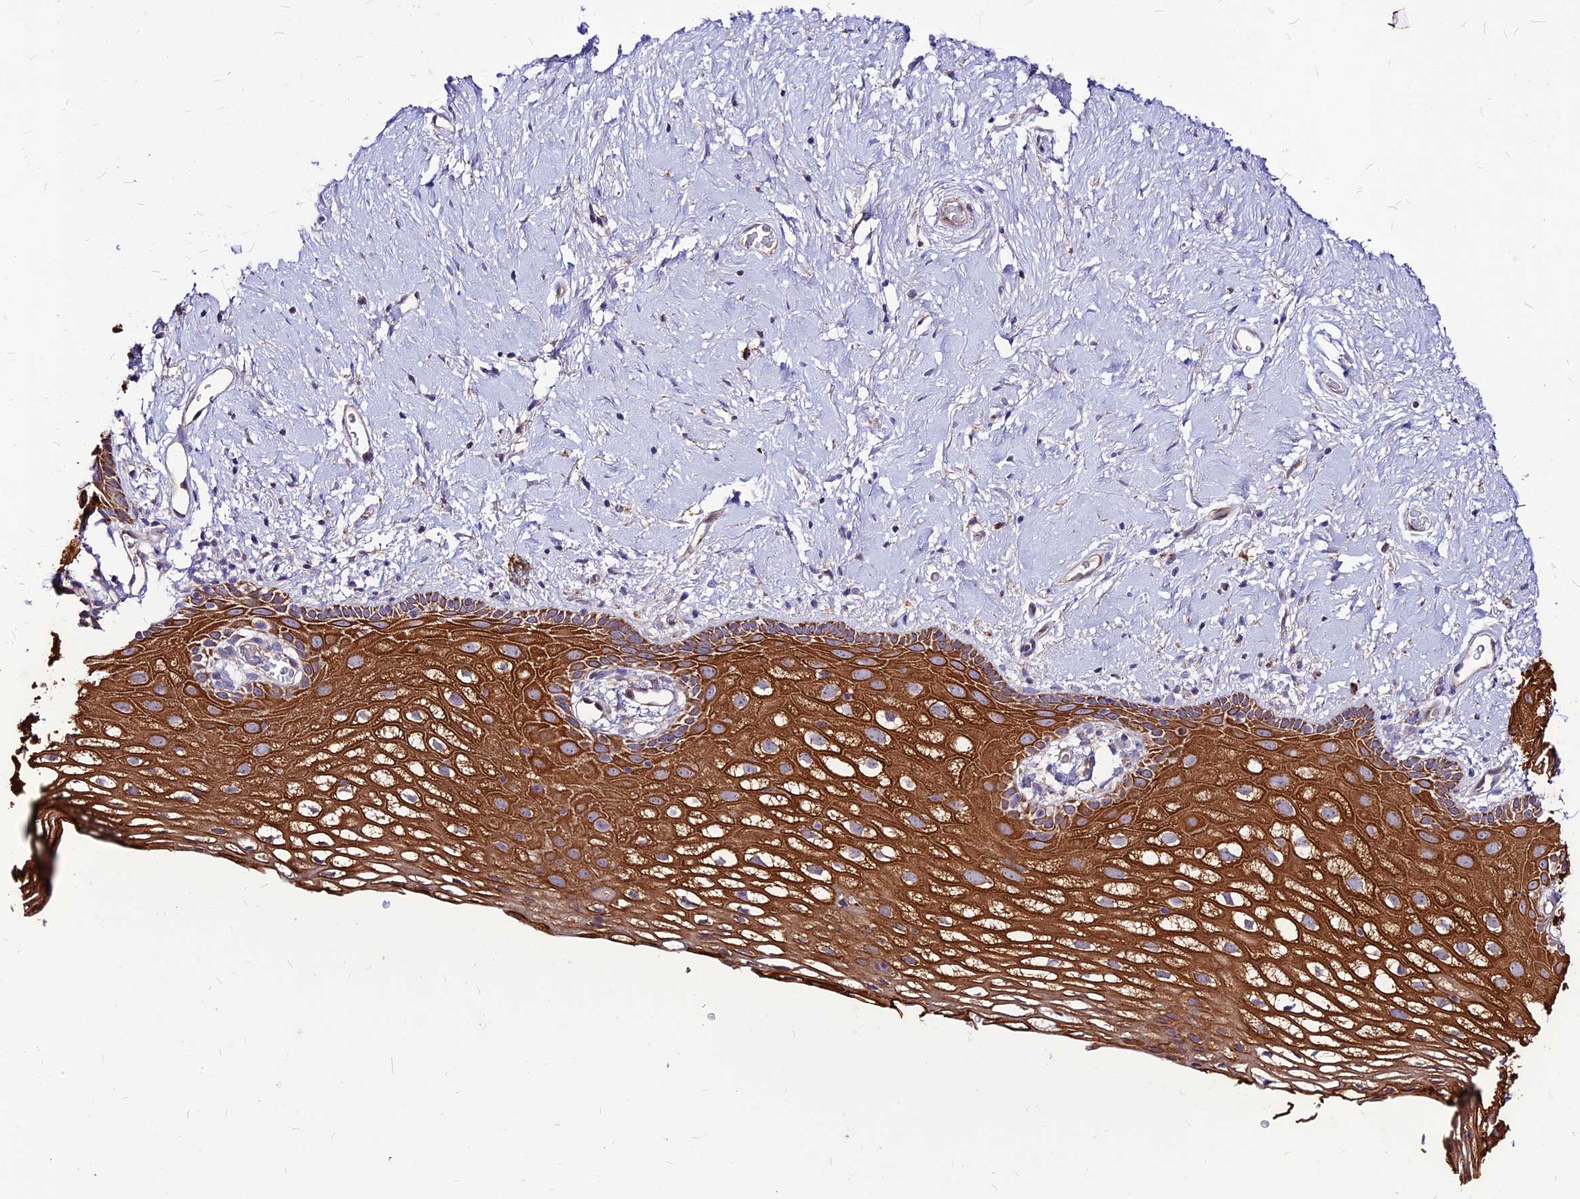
{"staining": {"intensity": "strong", "quantity": ">75%", "location": "cytoplasmic/membranous"}, "tissue": "vagina", "cell_type": "Squamous epithelial cells", "image_type": "normal", "snomed": [{"axis": "morphology", "description": "Normal tissue, NOS"}, {"axis": "morphology", "description": "Adenocarcinoma, NOS"}, {"axis": "topography", "description": "Rectum"}, {"axis": "topography", "description": "Vagina"}], "caption": "Vagina stained for a protein (brown) displays strong cytoplasmic/membranous positive expression in about >75% of squamous epithelial cells.", "gene": "ECI1", "patient": {"sex": "female", "age": 71}}